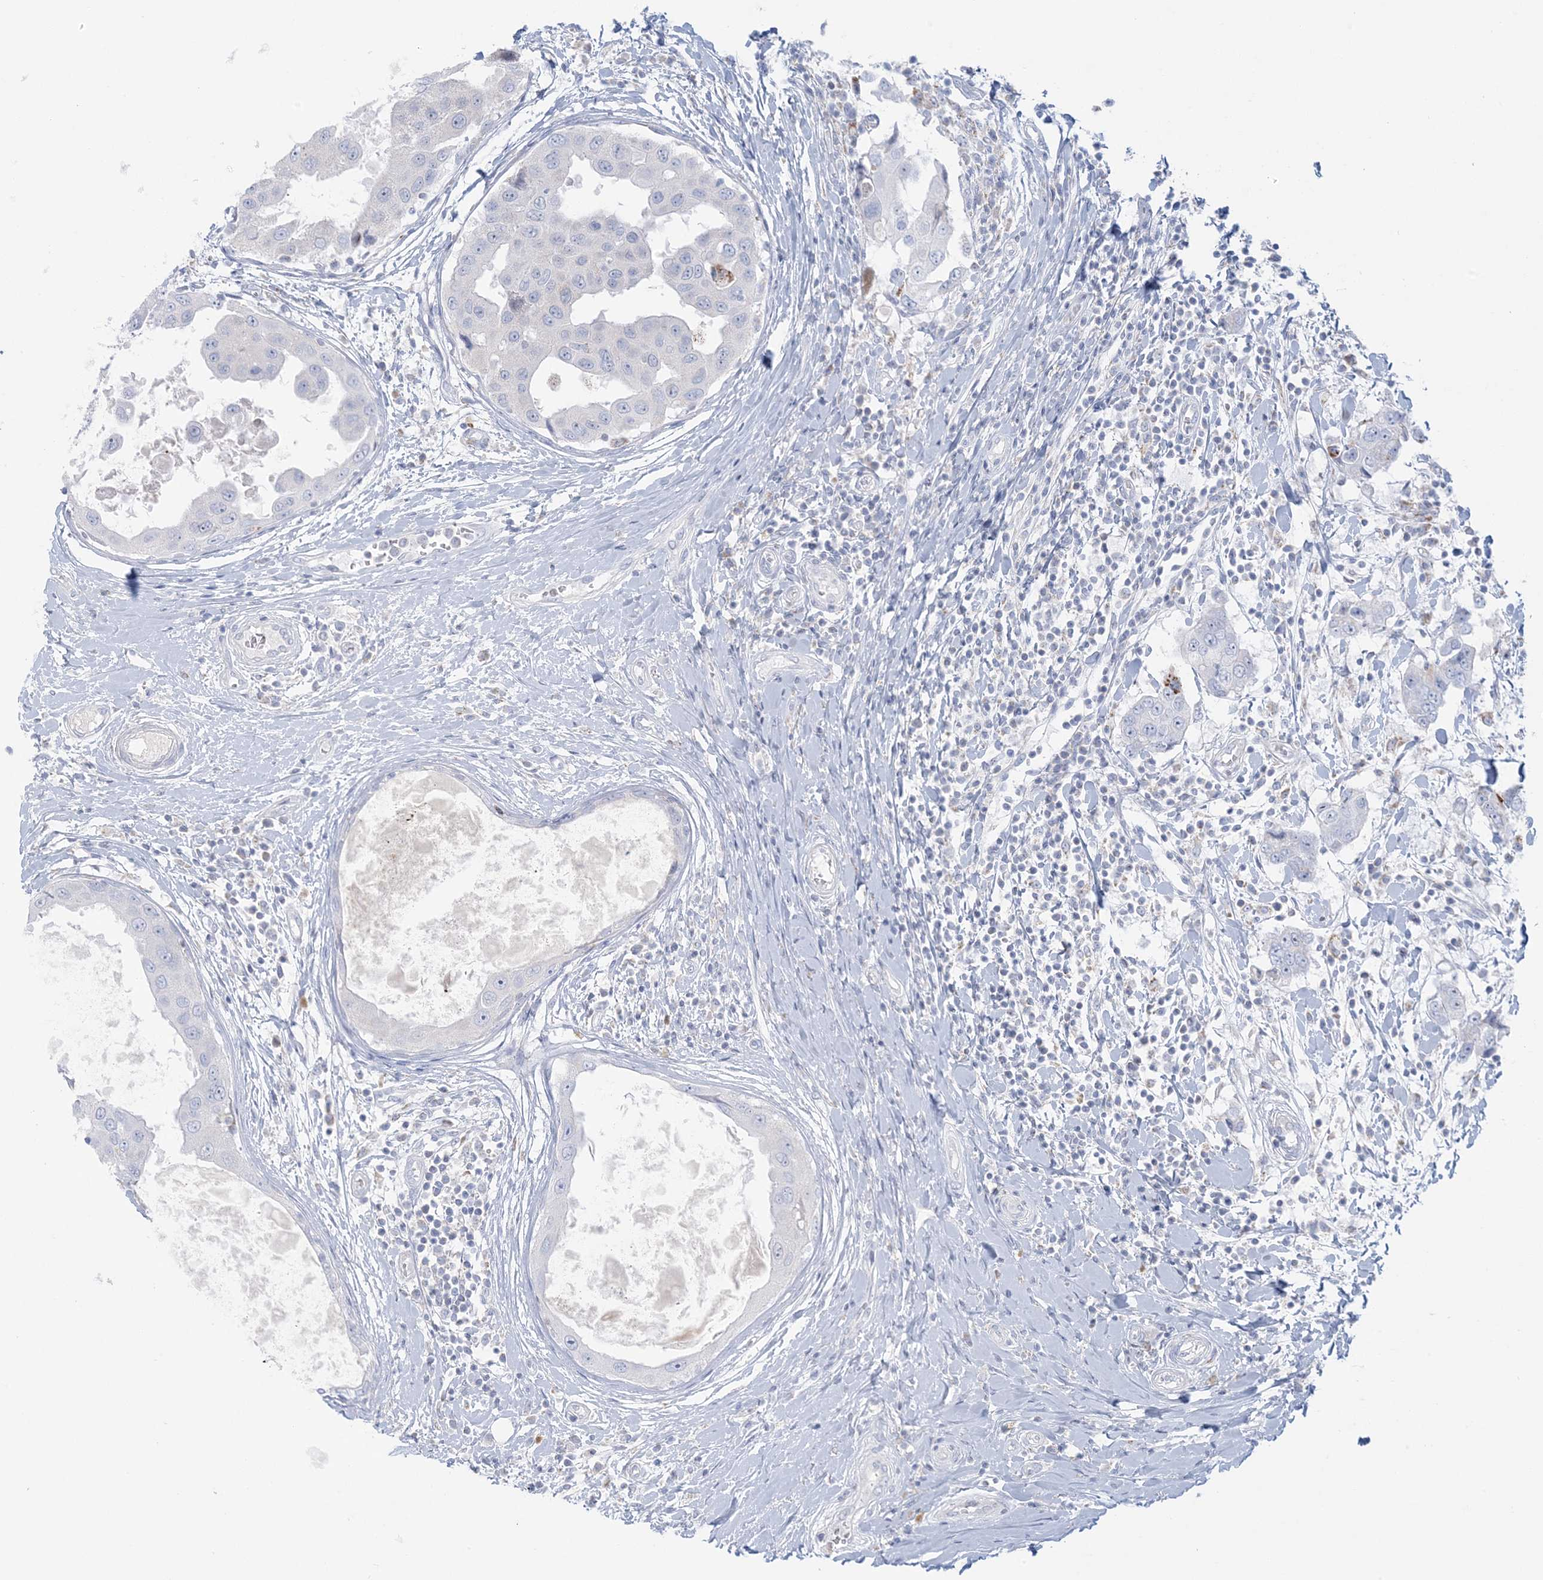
{"staining": {"intensity": "negative", "quantity": "none", "location": "none"}, "tissue": "breast cancer", "cell_type": "Tumor cells", "image_type": "cancer", "snomed": [{"axis": "morphology", "description": "Duct carcinoma"}, {"axis": "topography", "description": "Breast"}], "caption": "An IHC image of breast cancer (infiltrating ductal carcinoma) is shown. There is no staining in tumor cells of breast cancer (infiltrating ductal carcinoma).", "gene": "KCTD6", "patient": {"sex": "female", "age": 27}}